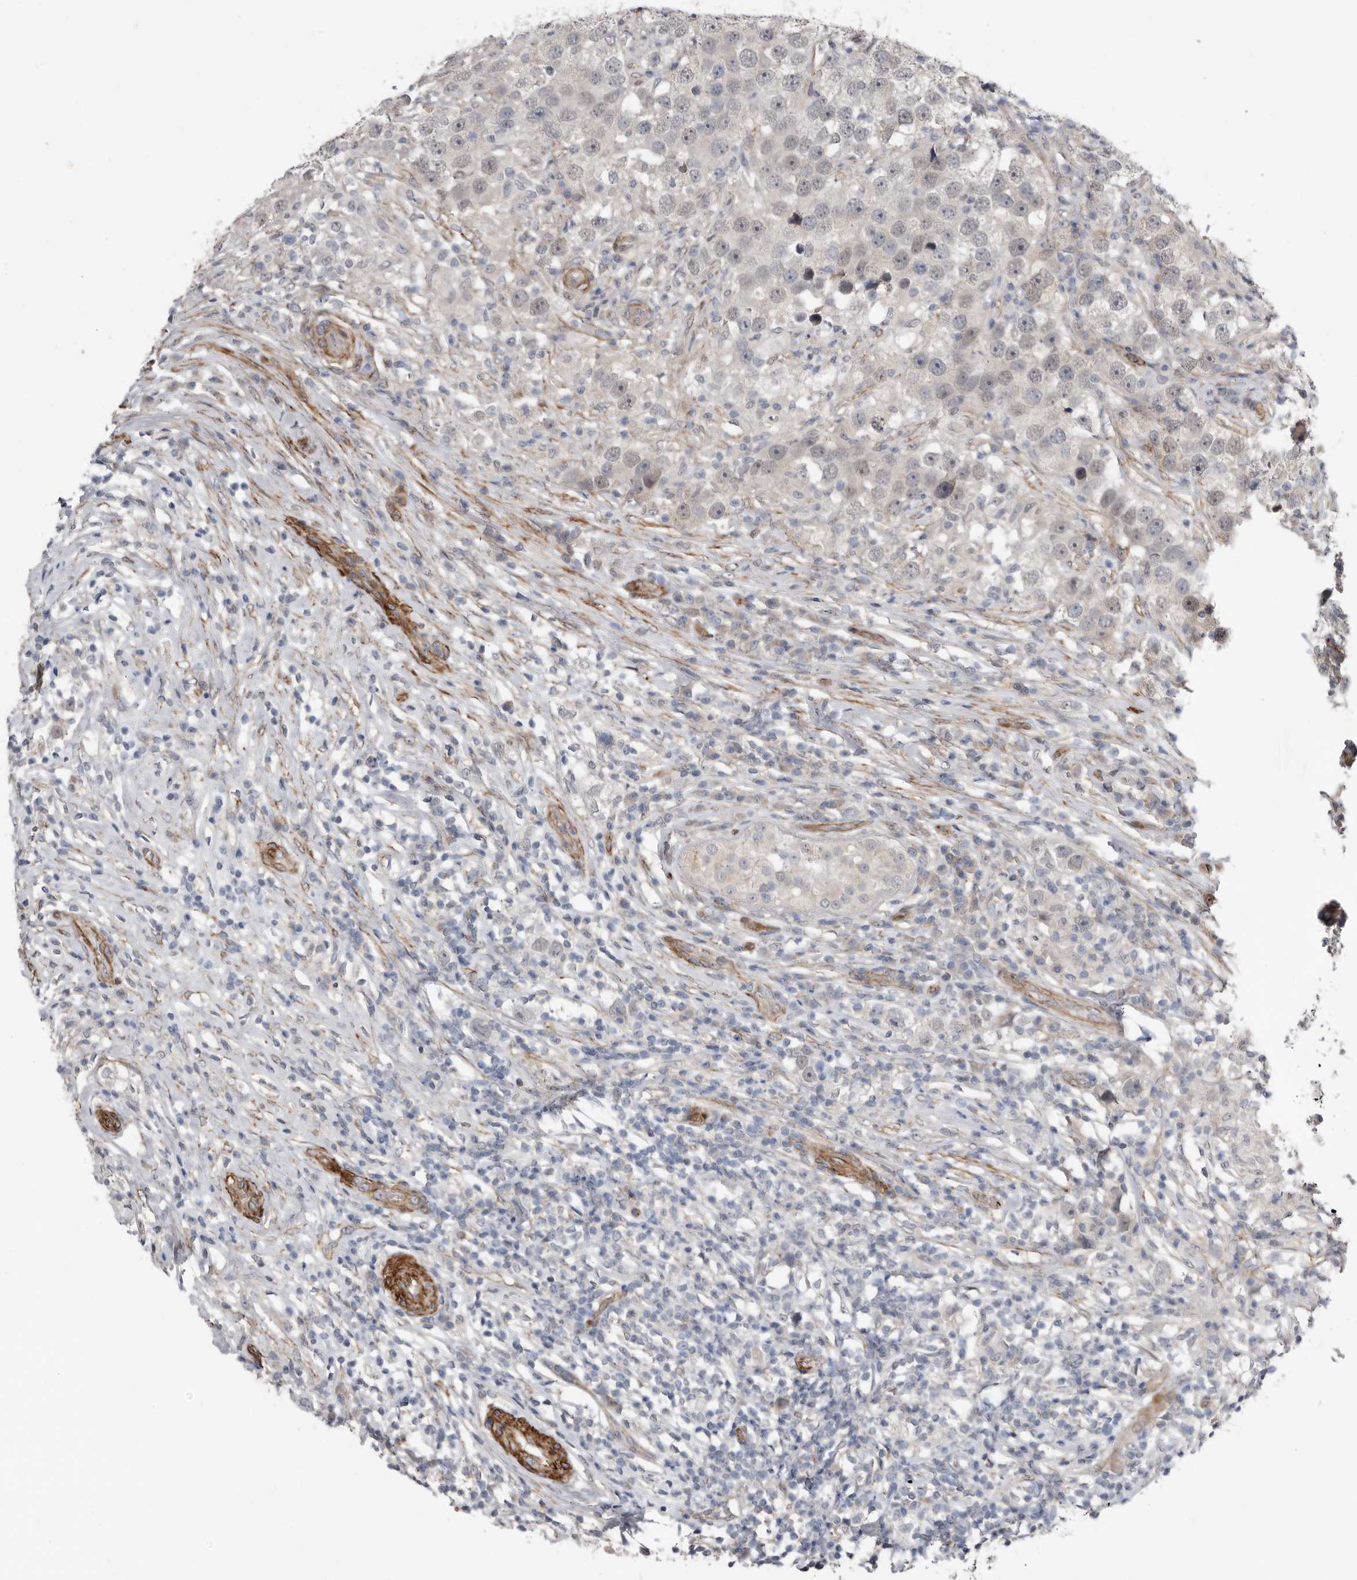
{"staining": {"intensity": "negative", "quantity": "none", "location": "none"}, "tissue": "testis cancer", "cell_type": "Tumor cells", "image_type": "cancer", "snomed": [{"axis": "morphology", "description": "Seminoma, NOS"}, {"axis": "topography", "description": "Testis"}], "caption": "This is a image of immunohistochemistry staining of testis seminoma, which shows no expression in tumor cells. (DAB immunohistochemistry (IHC) with hematoxylin counter stain).", "gene": "RANBP17", "patient": {"sex": "male", "age": 49}}